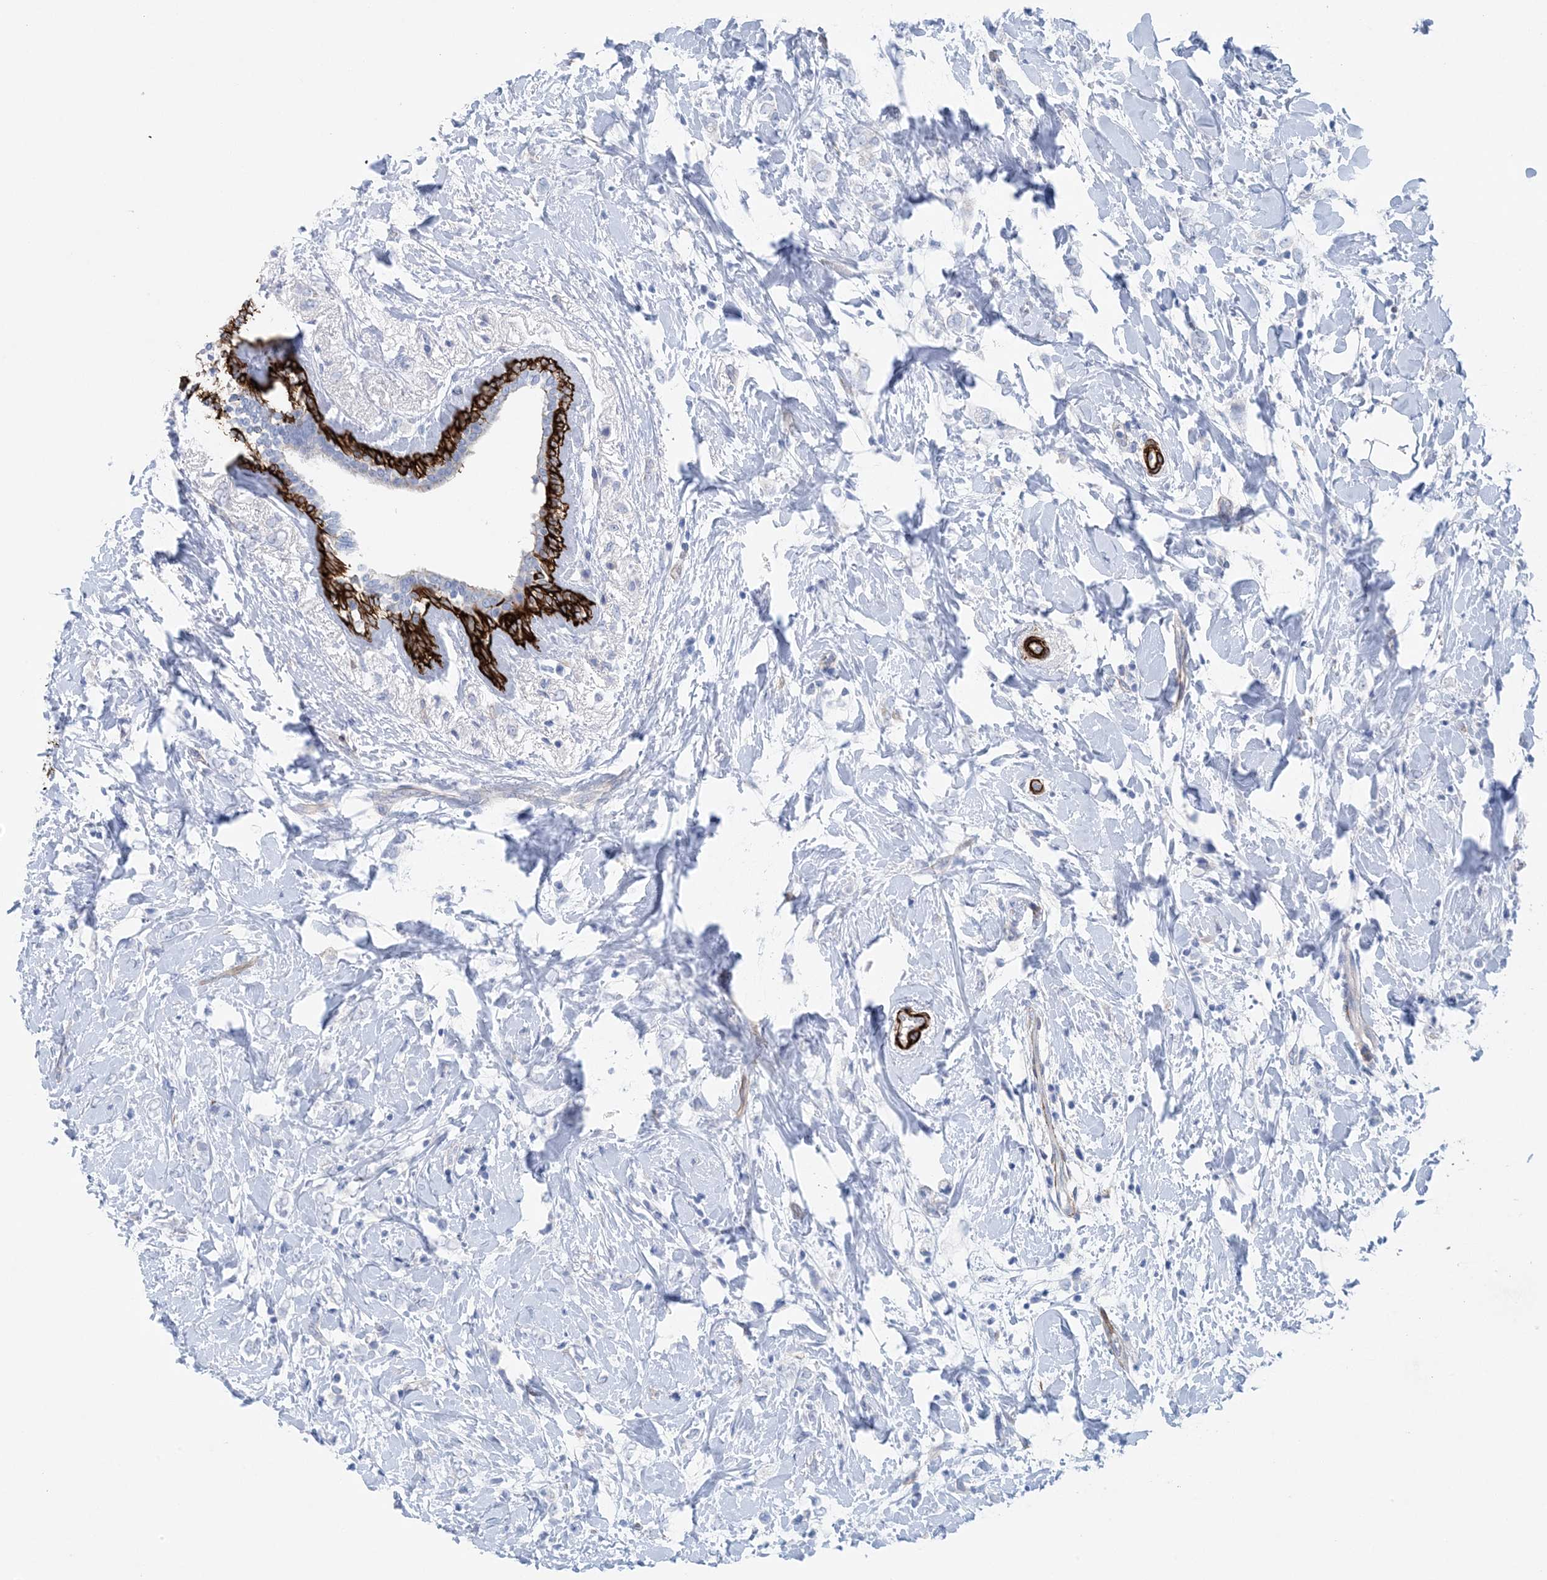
{"staining": {"intensity": "negative", "quantity": "none", "location": "none"}, "tissue": "breast cancer", "cell_type": "Tumor cells", "image_type": "cancer", "snomed": [{"axis": "morphology", "description": "Normal tissue, NOS"}, {"axis": "morphology", "description": "Lobular carcinoma"}, {"axis": "topography", "description": "Breast"}], "caption": "This is a image of IHC staining of breast cancer (lobular carcinoma), which shows no staining in tumor cells.", "gene": "SHANK1", "patient": {"sex": "female", "age": 47}}